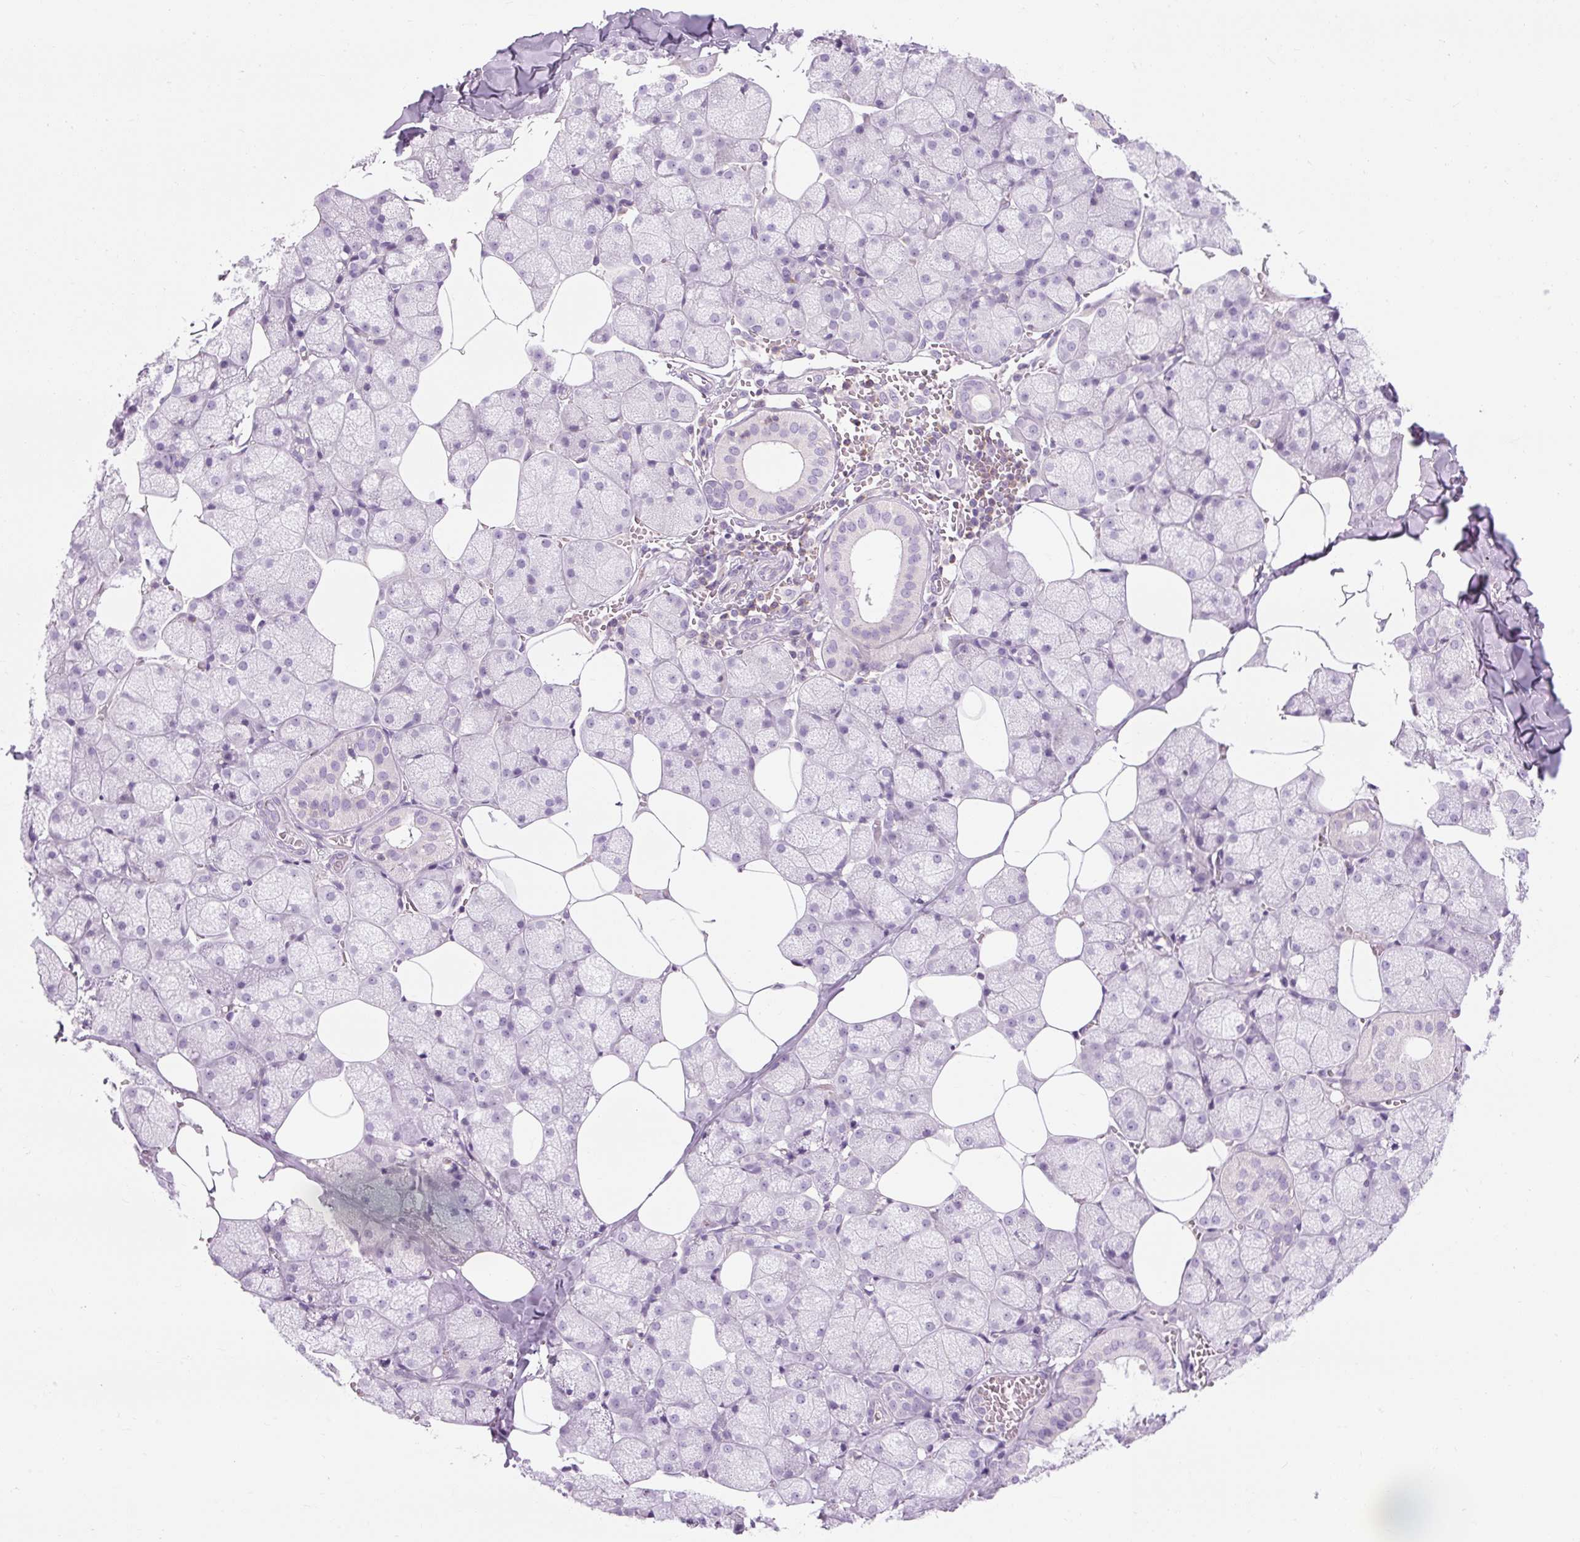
{"staining": {"intensity": "negative", "quantity": "none", "location": "none"}, "tissue": "salivary gland", "cell_type": "Glandular cells", "image_type": "normal", "snomed": [{"axis": "morphology", "description": "Normal tissue, NOS"}, {"axis": "topography", "description": "Salivary gland"}, {"axis": "topography", "description": "Peripheral nerve tissue"}], "caption": "Immunohistochemical staining of unremarkable salivary gland exhibits no significant expression in glandular cells.", "gene": "TIGD2", "patient": {"sex": "male", "age": 38}}